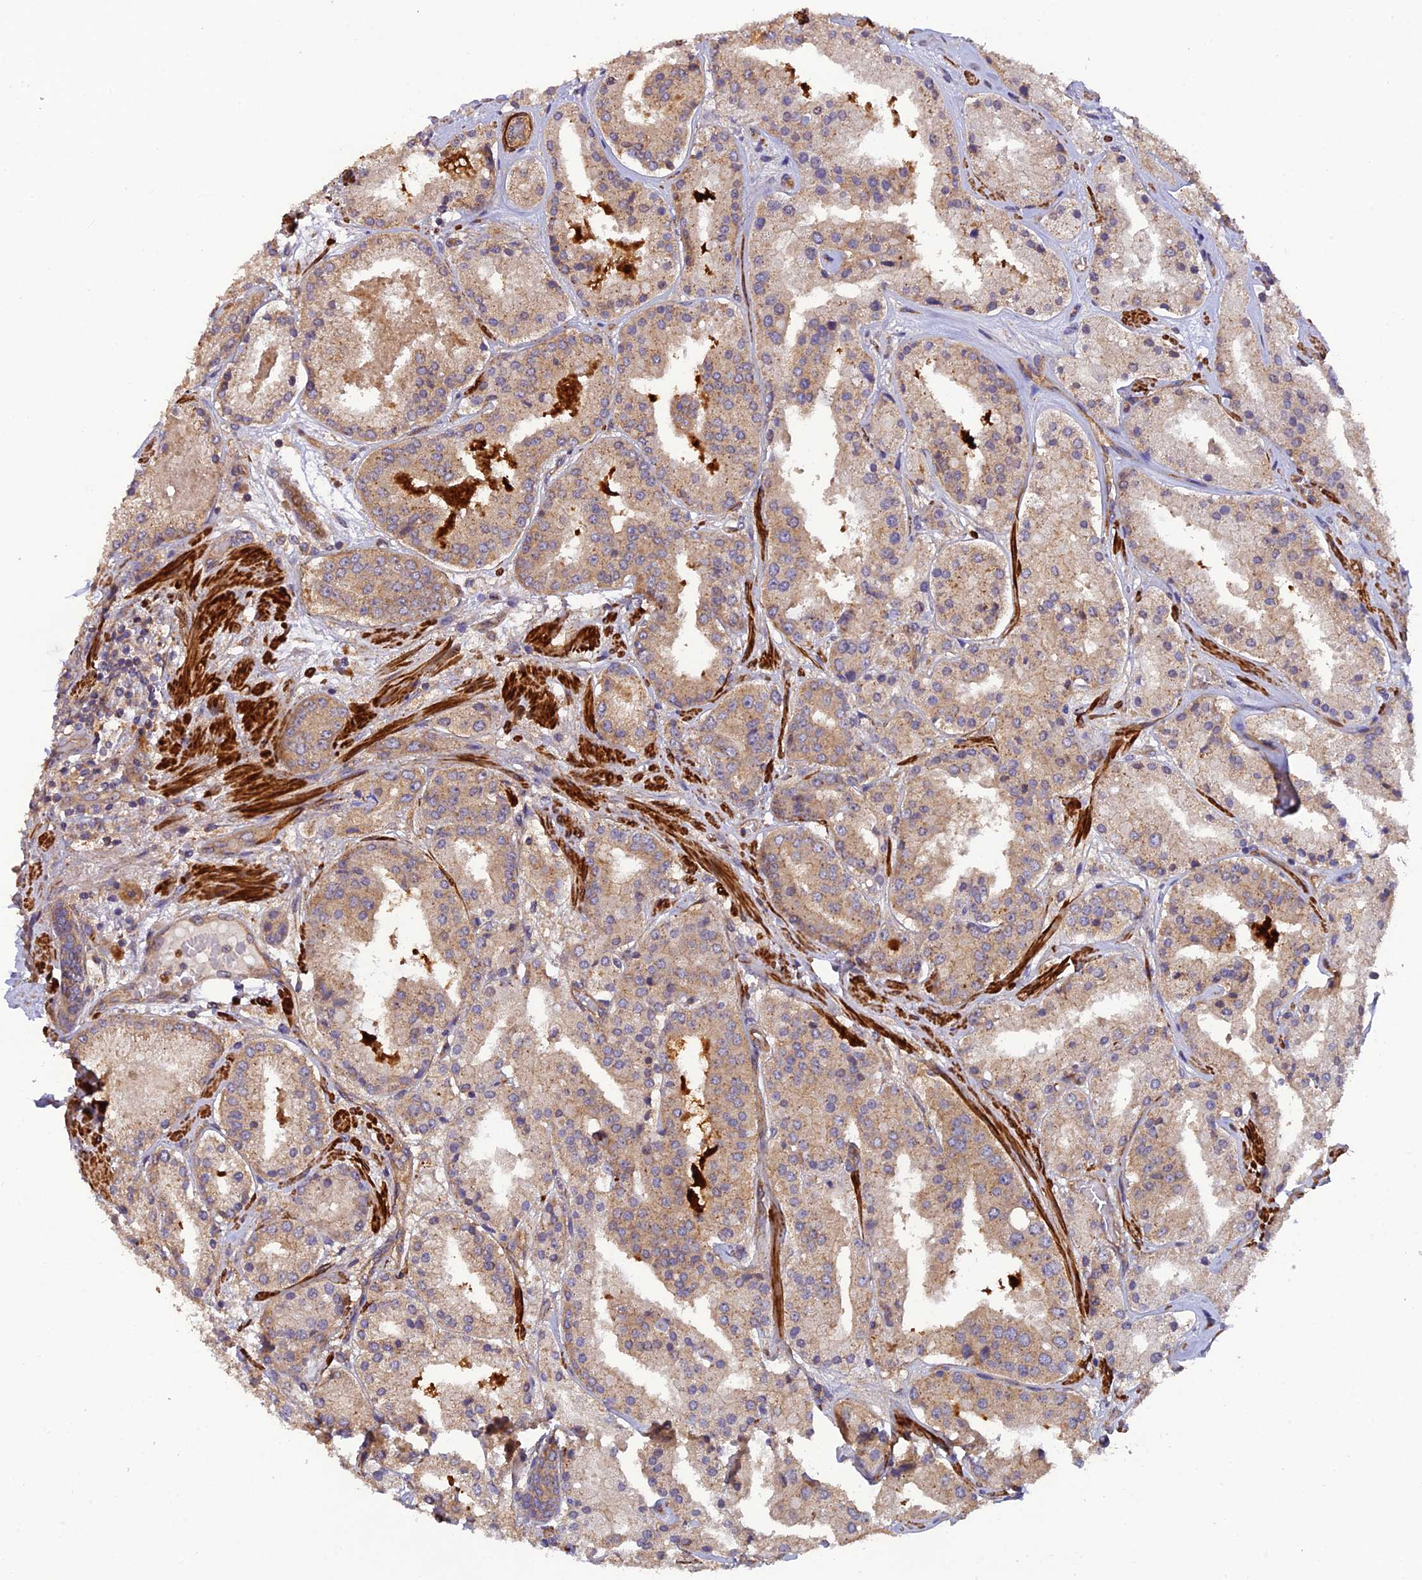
{"staining": {"intensity": "moderate", "quantity": ">75%", "location": "cytoplasmic/membranous"}, "tissue": "prostate cancer", "cell_type": "Tumor cells", "image_type": "cancer", "snomed": [{"axis": "morphology", "description": "Adenocarcinoma, High grade"}, {"axis": "topography", "description": "Prostate"}], "caption": "Immunohistochemistry (IHC) micrograph of prostate adenocarcinoma (high-grade) stained for a protein (brown), which displays medium levels of moderate cytoplasmic/membranous expression in about >75% of tumor cells.", "gene": "ADAMTS15", "patient": {"sex": "male", "age": 63}}